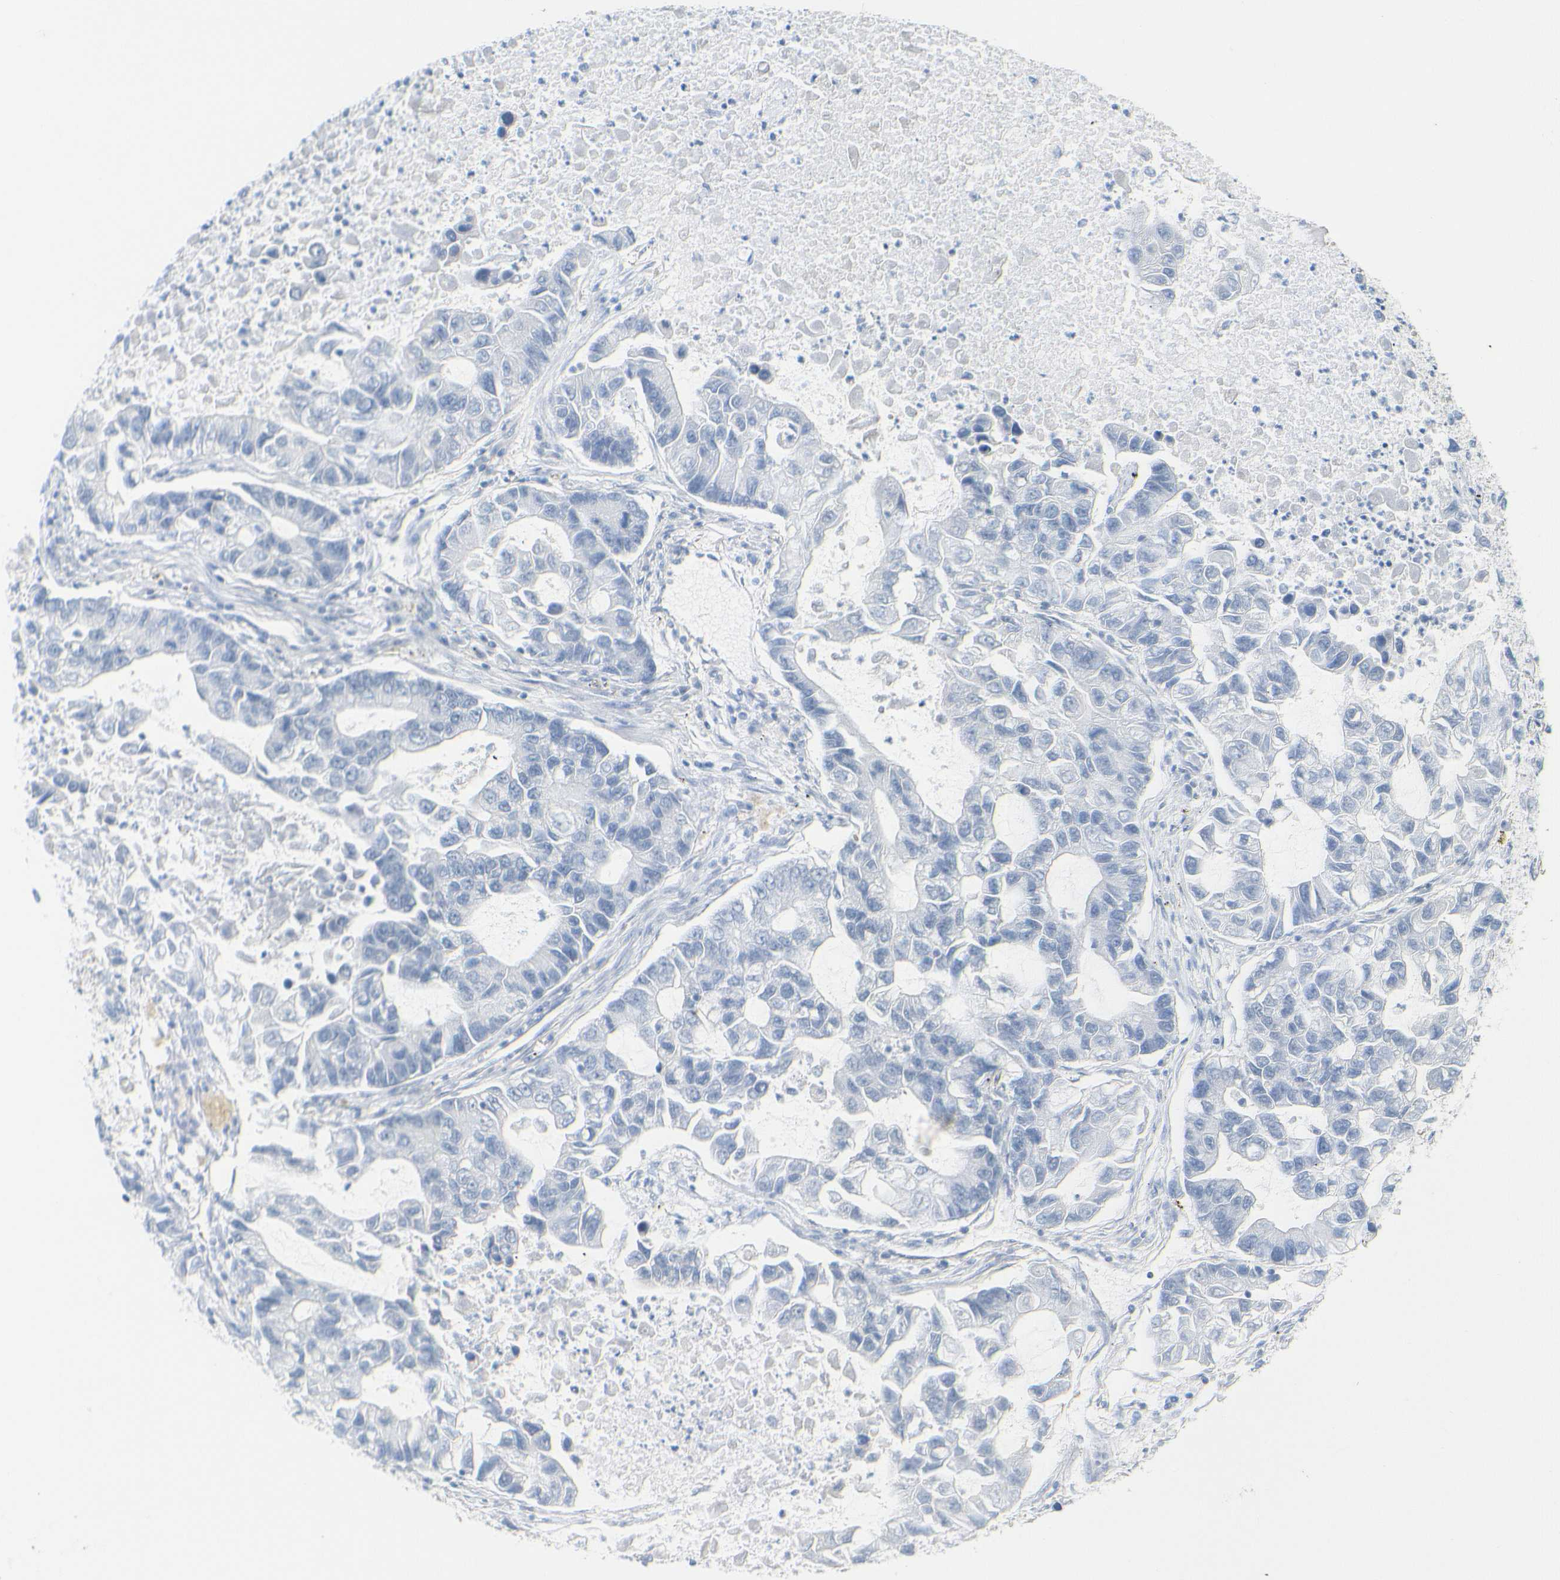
{"staining": {"intensity": "negative", "quantity": "none", "location": "none"}, "tissue": "lung cancer", "cell_type": "Tumor cells", "image_type": "cancer", "snomed": [{"axis": "morphology", "description": "Adenocarcinoma, NOS"}, {"axis": "topography", "description": "Lung"}], "caption": "Tumor cells are negative for brown protein staining in adenocarcinoma (lung).", "gene": "OPN1SW", "patient": {"sex": "female", "age": 51}}